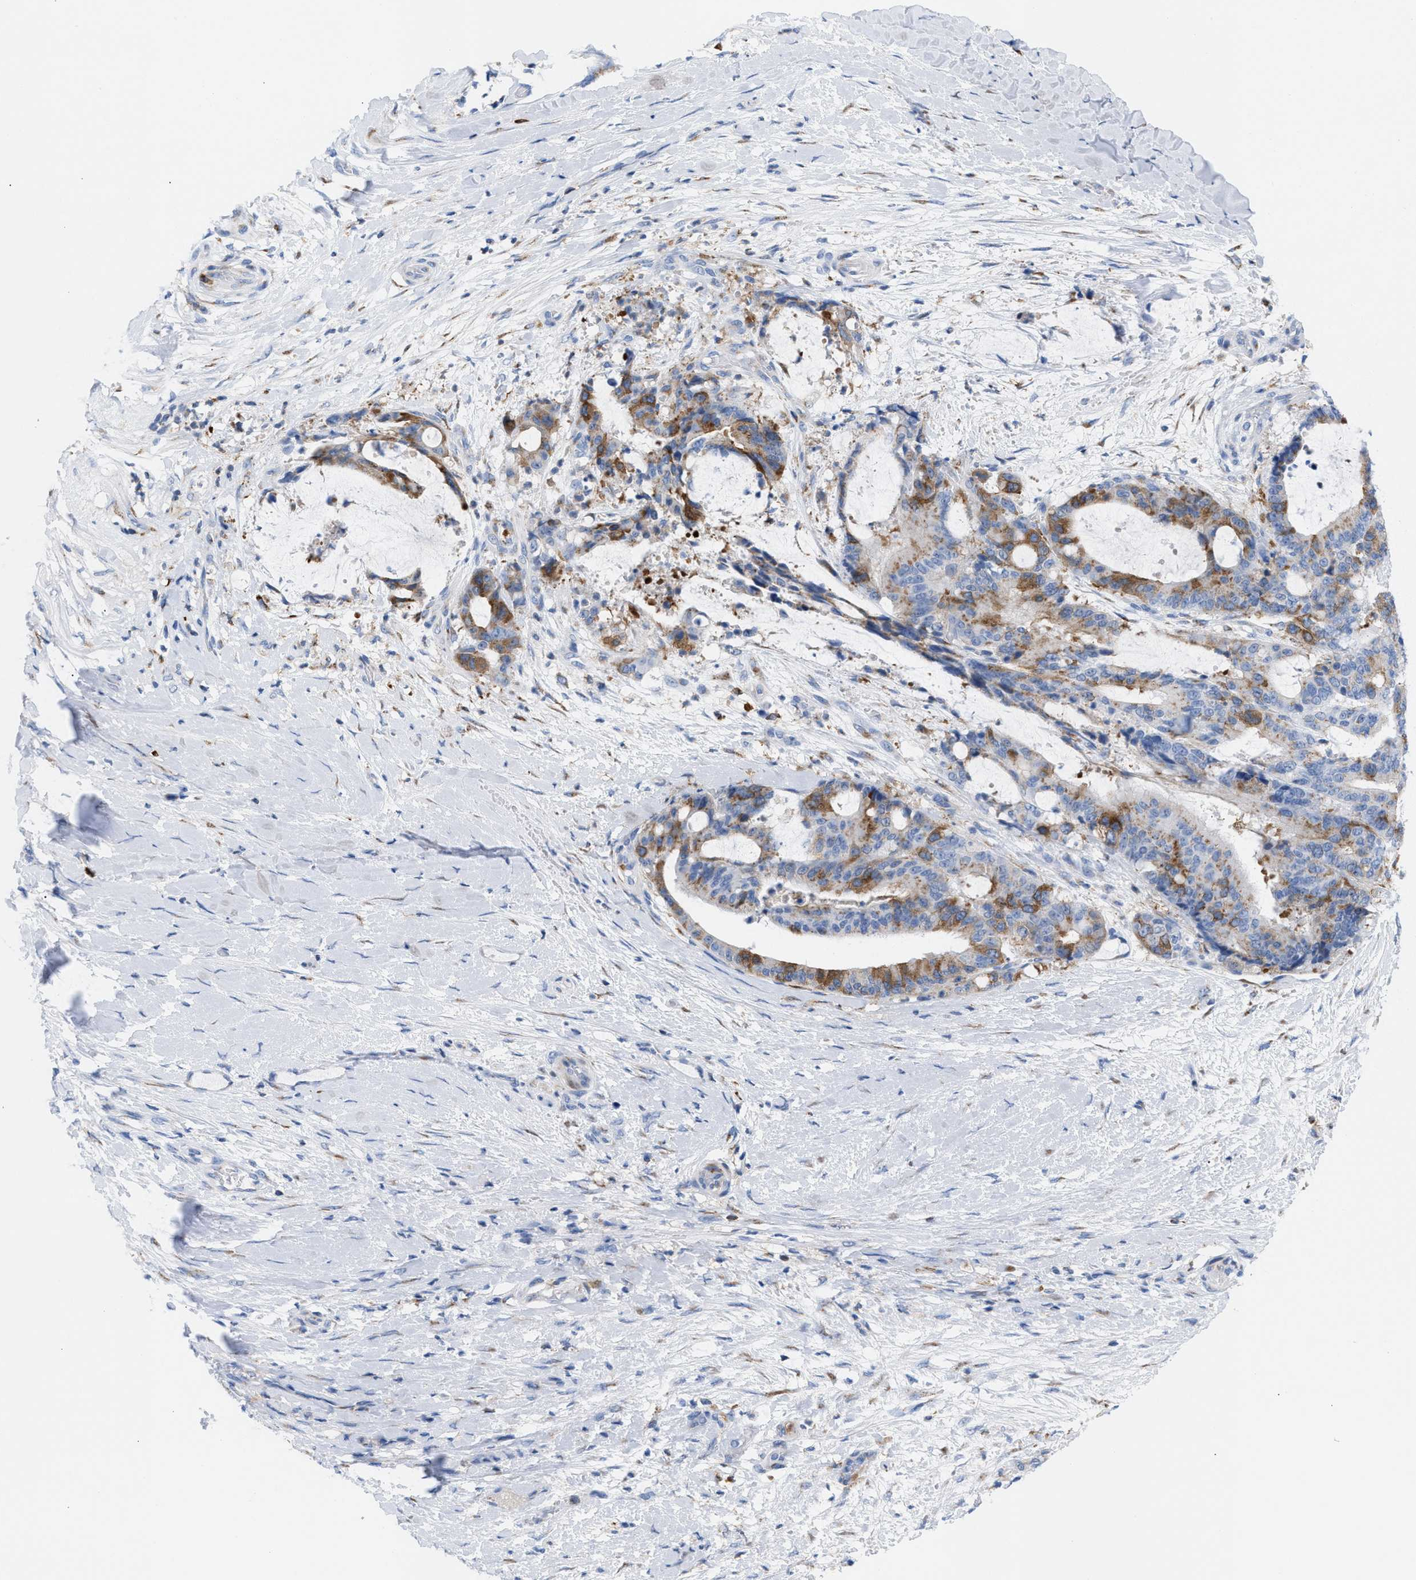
{"staining": {"intensity": "moderate", "quantity": ">75%", "location": "cytoplasmic/membranous"}, "tissue": "liver cancer", "cell_type": "Tumor cells", "image_type": "cancer", "snomed": [{"axis": "morphology", "description": "Normal tissue, NOS"}, {"axis": "morphology", "description": "Cholangiocarcinoma"}, {"axis": "topography", "description": "Liver"}, {"axis": "topography", "description": "Peripheral nerve tissue"}], "caption": "Tumor cells exhibit moderate cytoplasmic/membranous expression in about >75% of cells in liver cholangiocarcinoma.", "gene": "TACC3", "patient": {"sex": "female", "age": 73}}